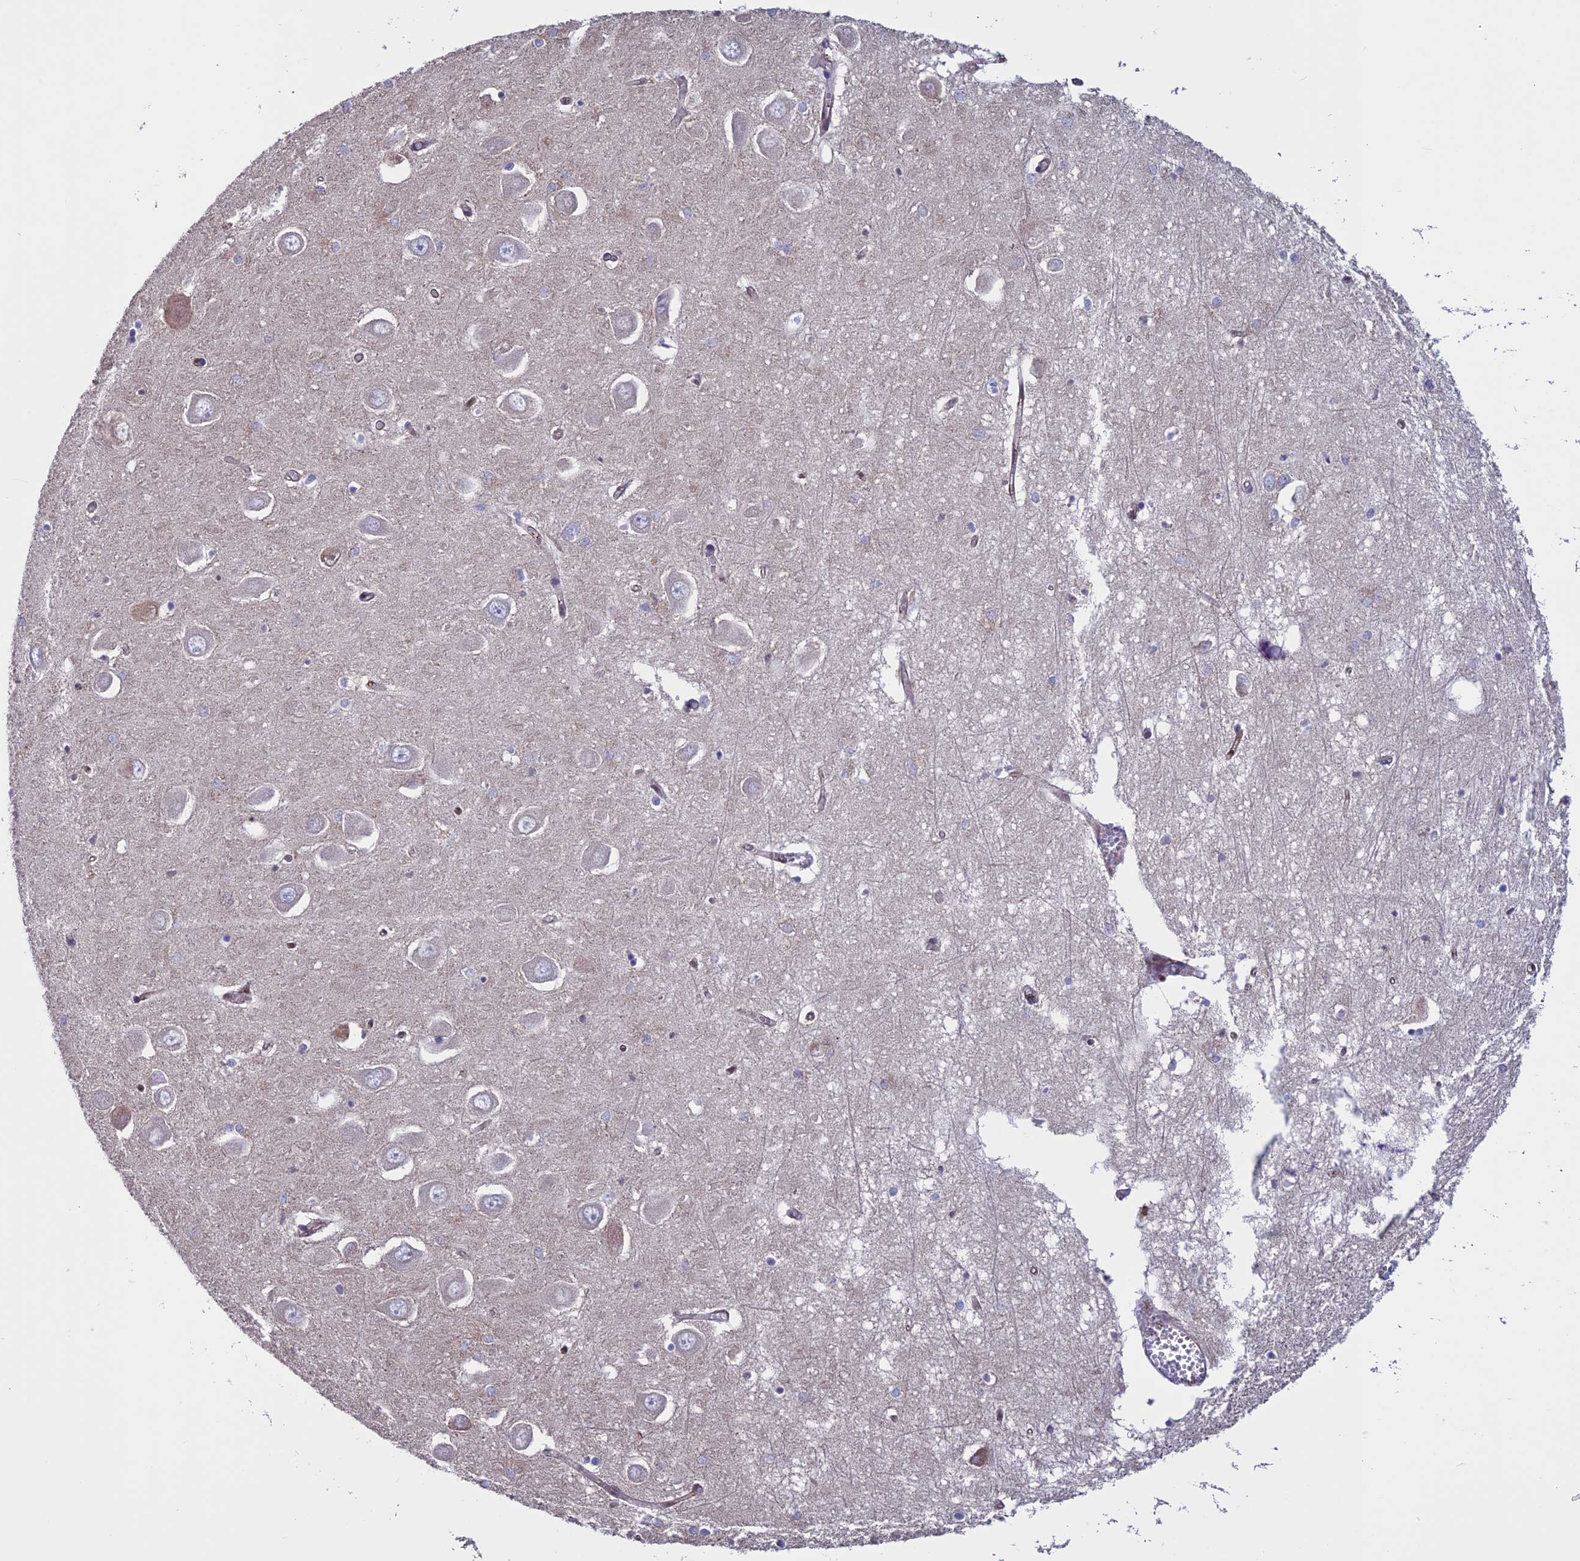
{"staining": {"intensity": "negative", "quantity": "none", "location": "none"}, "tissue": "hippocampus", "cell_type": "Glial cells", "image_type": "normal", "snomed": [{"axis": "morphology", "description": "Normal tissue, NOS"}, {"axis": "topography", "description": "Hippocampus"}], "caption": "Micrograph shows no protein positivity in glial cells of unremarkable hippocampus.", "gene": "ARHGAP18", "patient": {"sex": "male", "age": 70}}